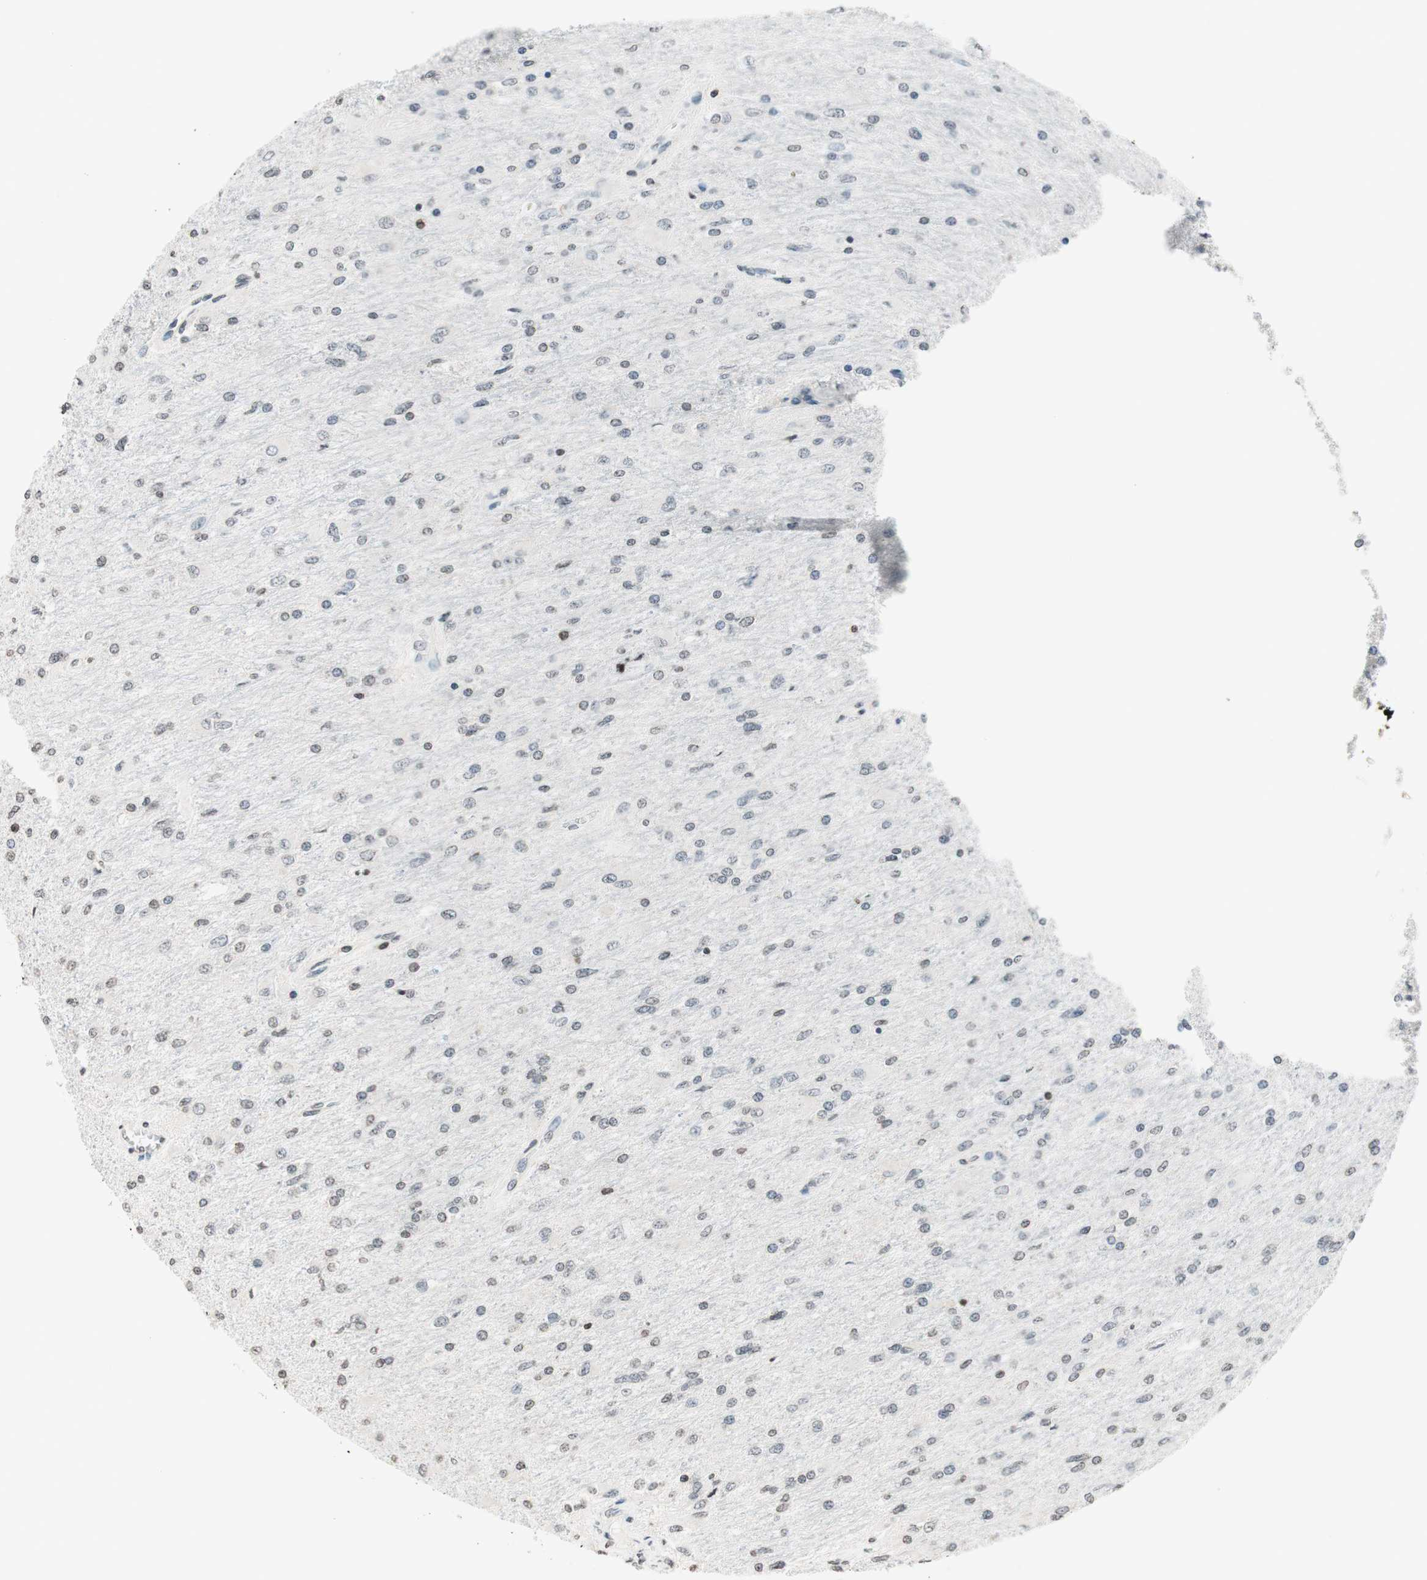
{"staining": {"intensity": "weak", "quantity": "<25%", "location": "nuclear"}, "tissue": "glioma", "cell_type": "Tumor cells", "image_type": "cancer", "snomed": [{"axis": "morphology", "description": "Glioma, malignant, High grade"}, {"axis": "topography", "description": "Cerebral cortex"}], "caption": "Photomicrograph shows no protein positivity in tumor cells of glioma tissue.", "gene": "WIPF1", "patient": {"sex": "female", "age": 36}}